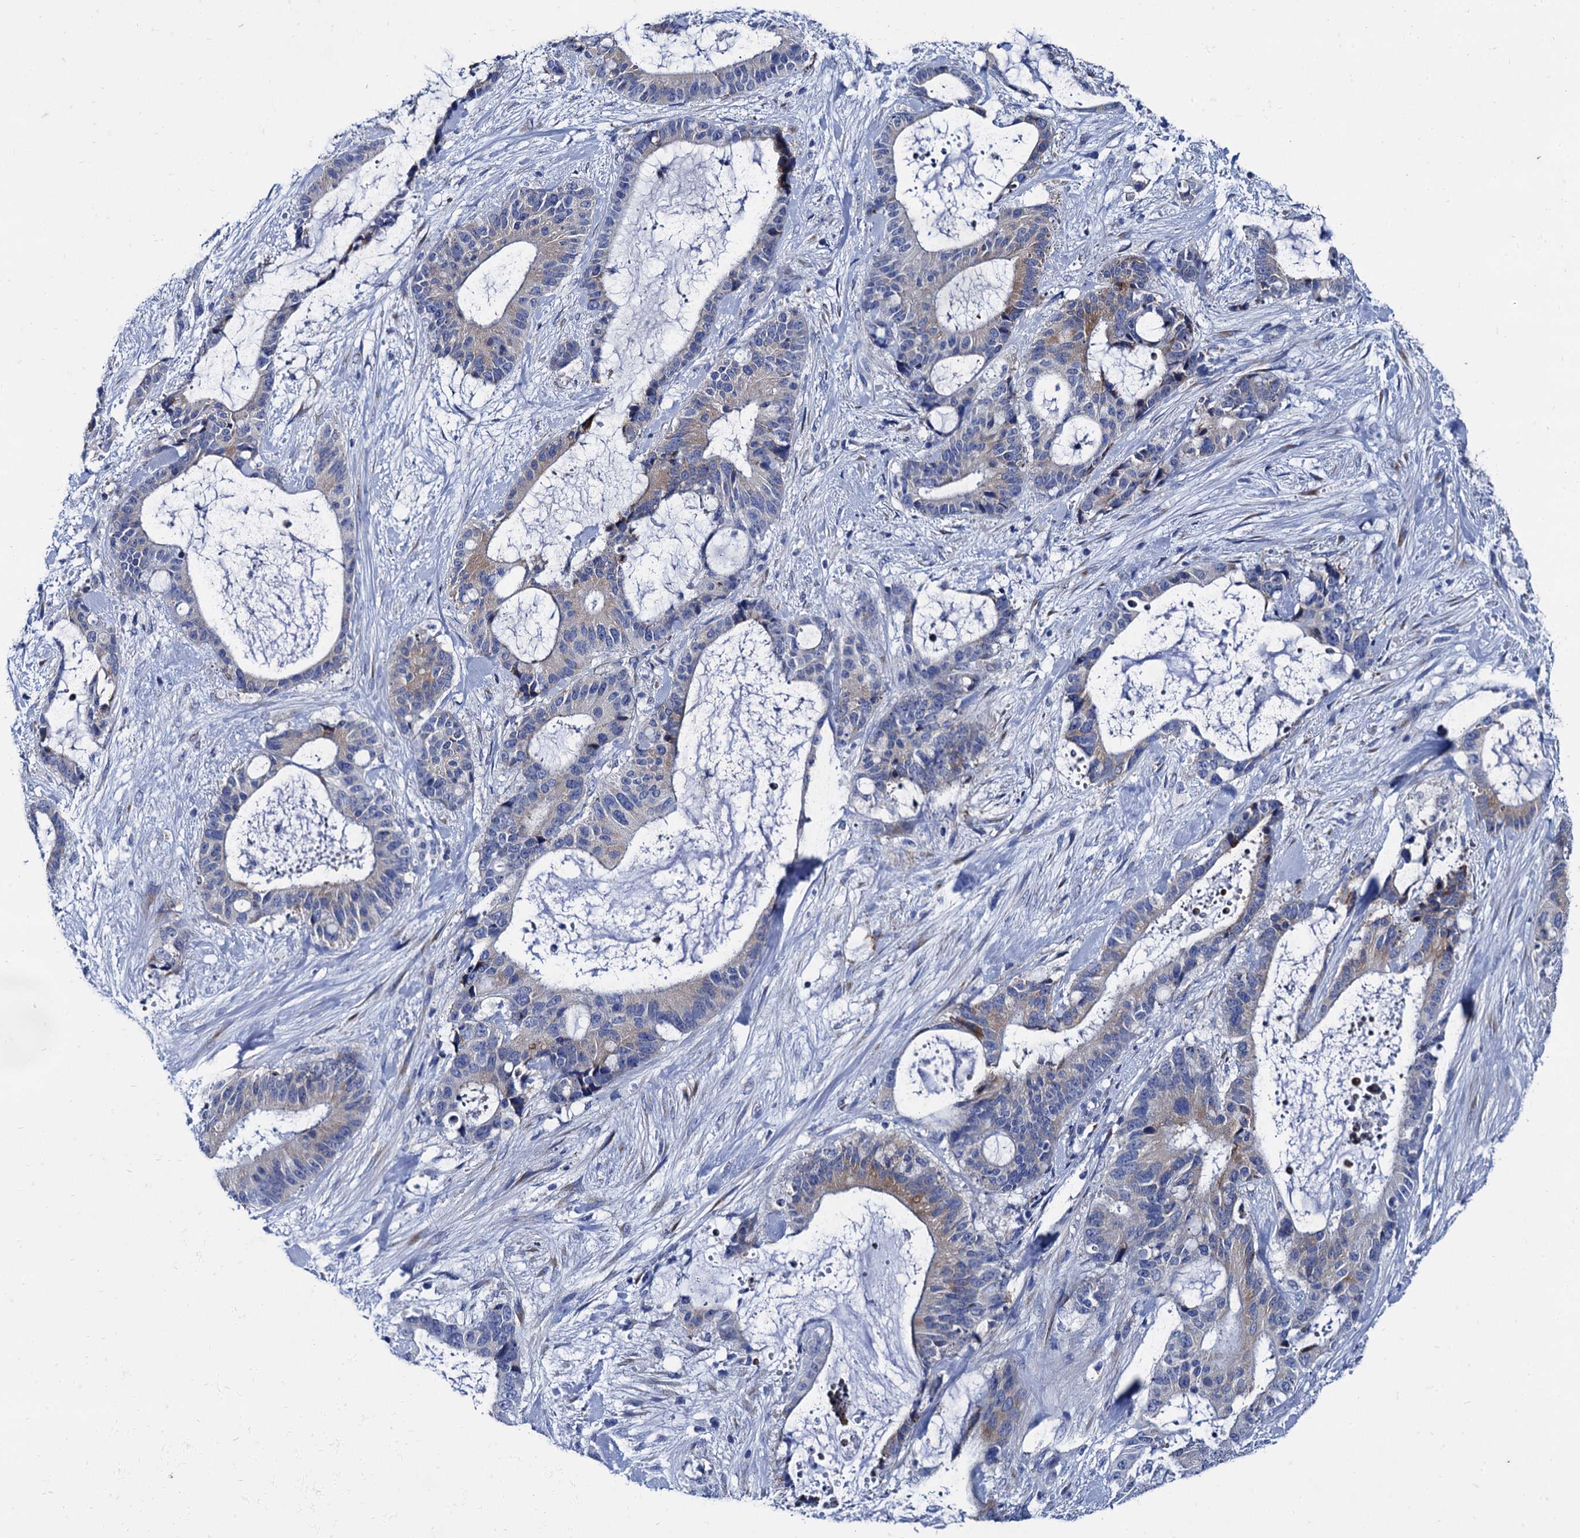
{"staining": {"intensity": "weak", "quantity": "<25%", "location": "cytoplasmic/membranous"}, "tissue": "liver cancer", "cell_type": "Tumor cells", "image_type": "cancer", "snomed": [{"axis": "morphology", "description": "Normal tissue, NOS"}, {"axis": "morphology", "description": "Cholangiocarcinoma"}, {"axis": "topography", "description": "Liver"}, {"axis": "topography", "description": "Peripheral nerve tissue"}], "caption": "Tumor cells show no significant positivity in liver cholangiocarcinoma. (DAB immunohistochemistry (IHC) visualized using brightfield microscopy, high magnification).", "gene": "FOXR2", "patient": {"sex": "female", "age": 73}}